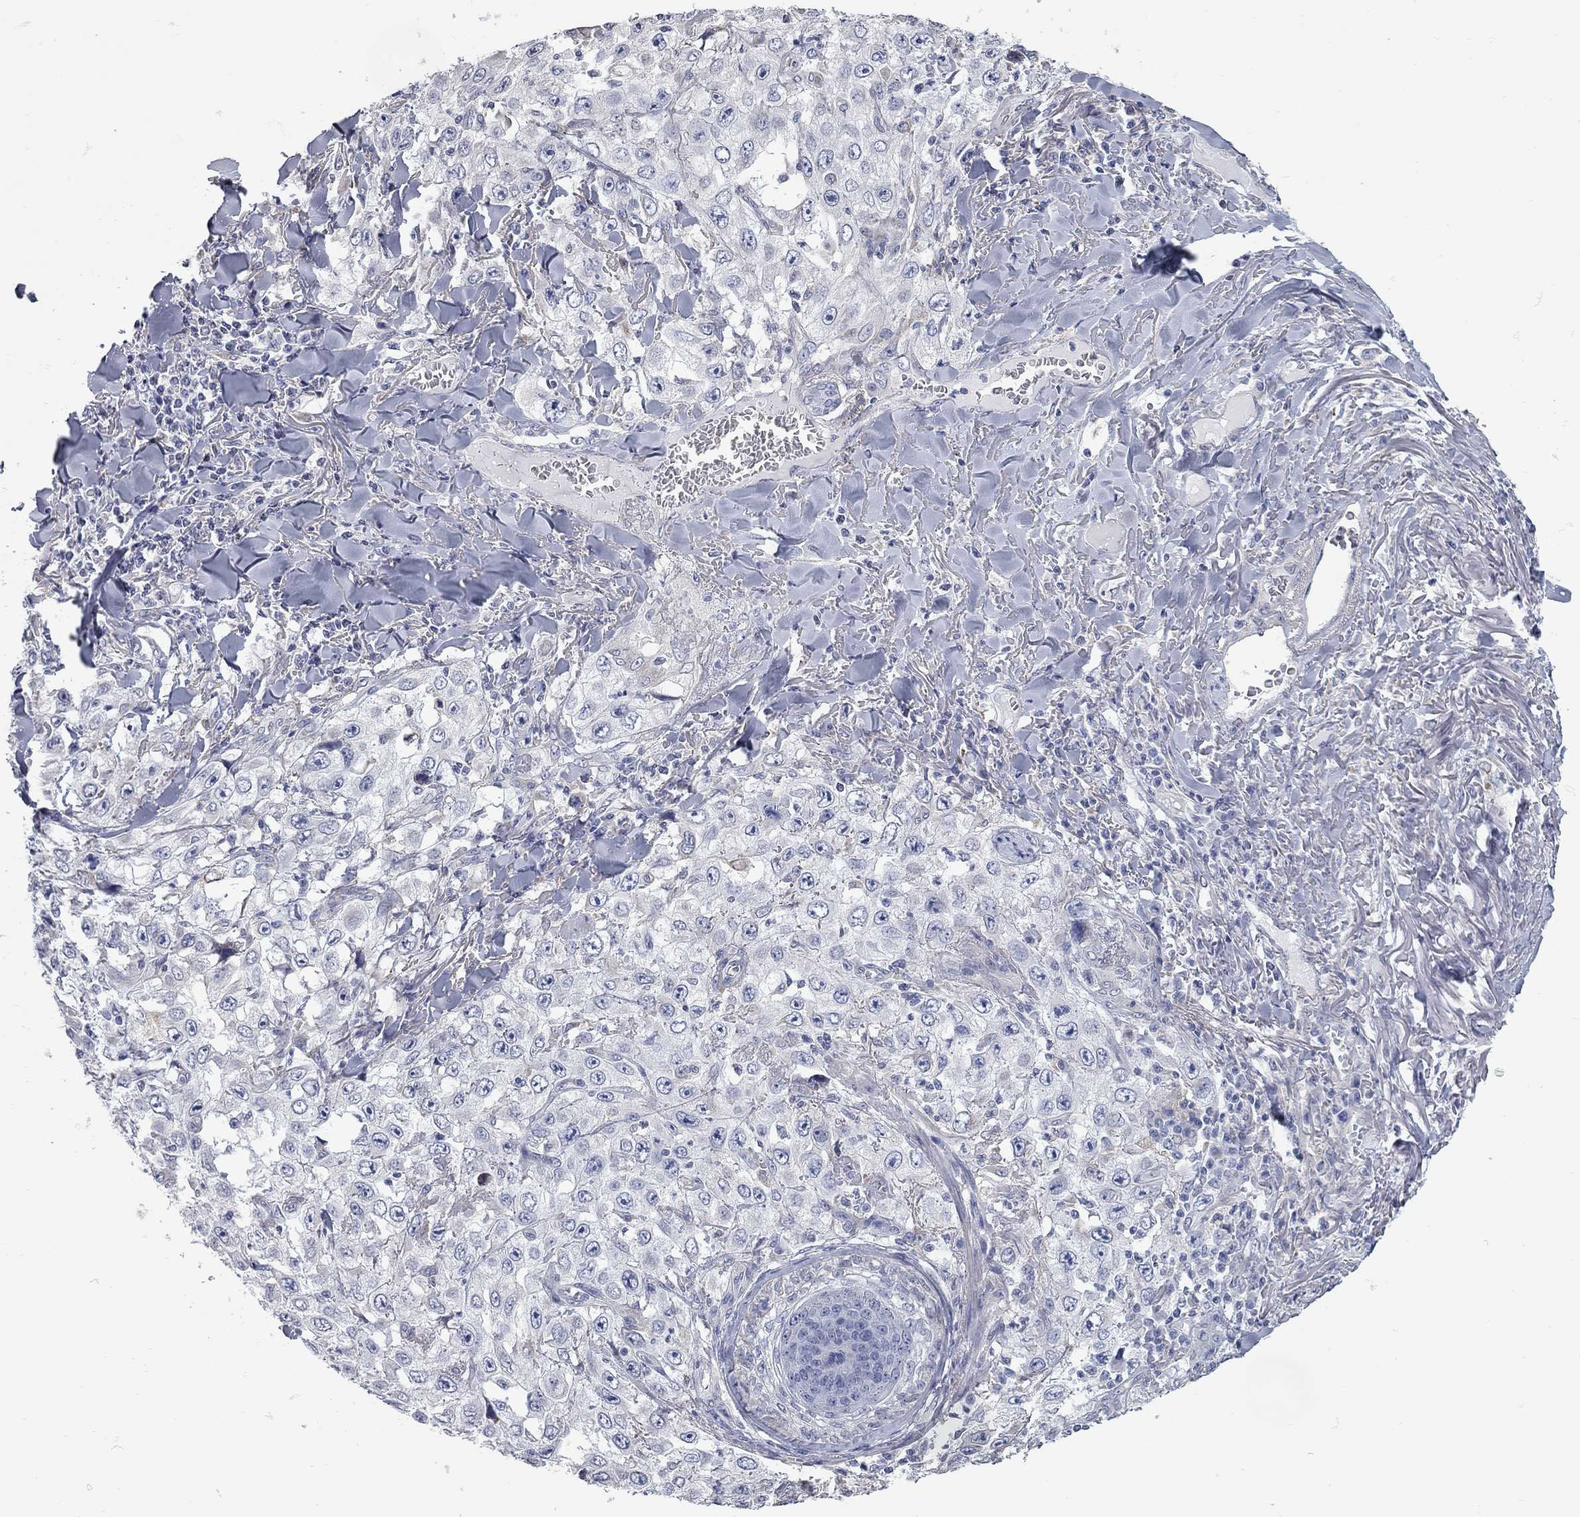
{"staining": {"intensity": "negative", "quantity": "none", "location": "none"}, "tissue": "skin cancer", "cell_type": "Tumor cells", "image_type": "cancer", "snomed": [{"axis": "morphology", "description": "Squamous cell carcinoma, NOS"}, {"axis": "topography", "description": "Skin"}], "caption": "An image of human skin cancer is negative for staining in tumor cells. (DAB (3,3'-diaminobenzidine) immunohistochemistry visualized using brightfield microscopy, high magnification).", "gene": "XAGE2", "patient": {"sex": "male", "age": 82}}